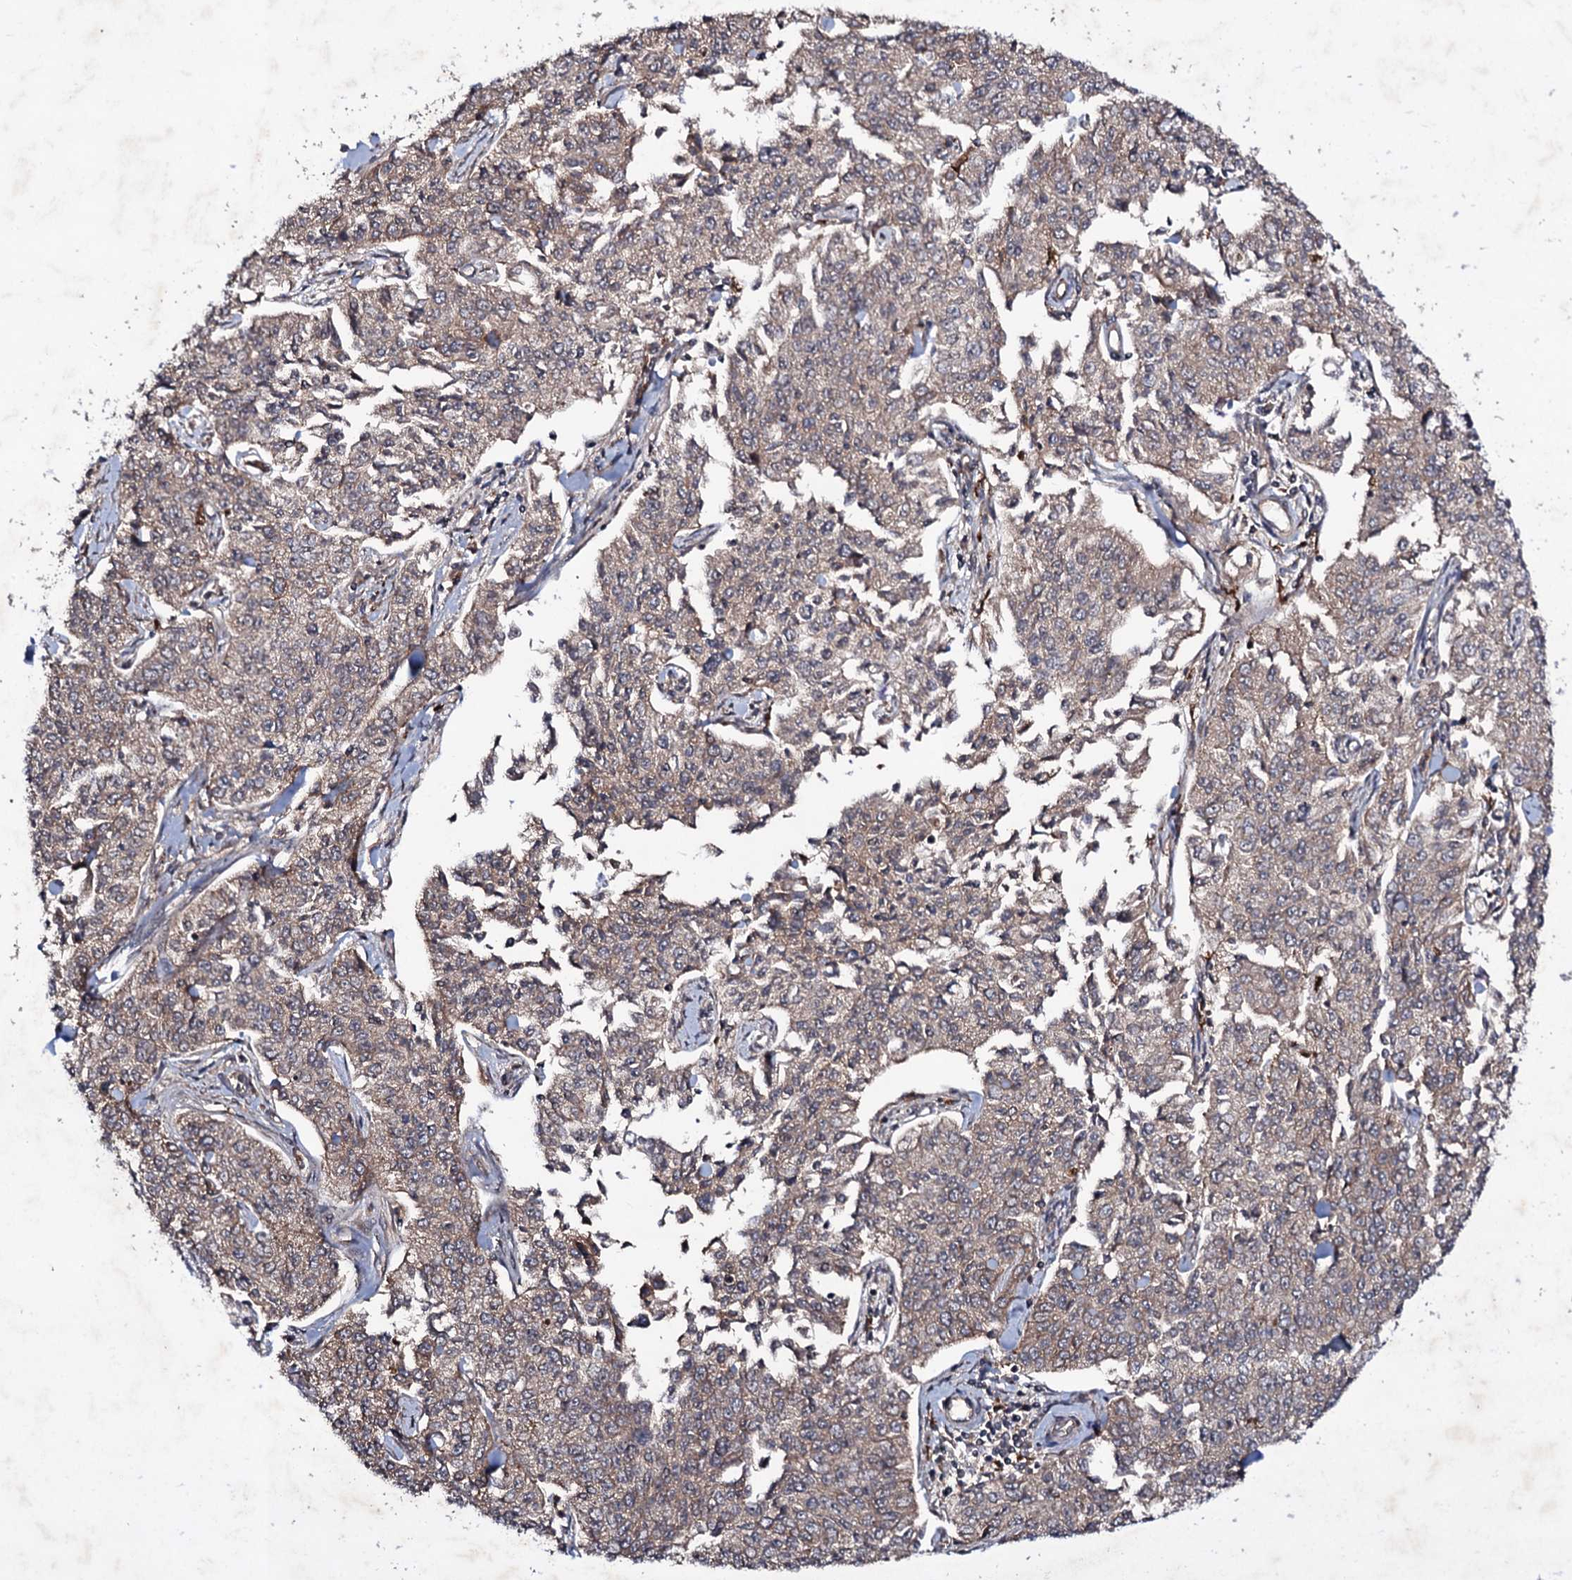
{"staining": {"intensity": "weak", "quantity": ">75%", "location": "cytoplasmic/membranous"}, "tissue": "cervical cancer", "cell_type": "Tumor cells", "image_type": "cancer", "snomed": [{"axis": "morphology", "description": "Squamous cell carcinoma, NOS"}, {"axis": "topography", "description": "Cervix"}], "caption": "A high-resolution photomicrograph shows immunohistochemistry staining of cervical squamous cell carcinoma, which displays weak cytoplasmic/membranous expression in about >75% of tumor cells.", "gene": "SNAP23", "patient": {"sex": "female", "age": 35}}